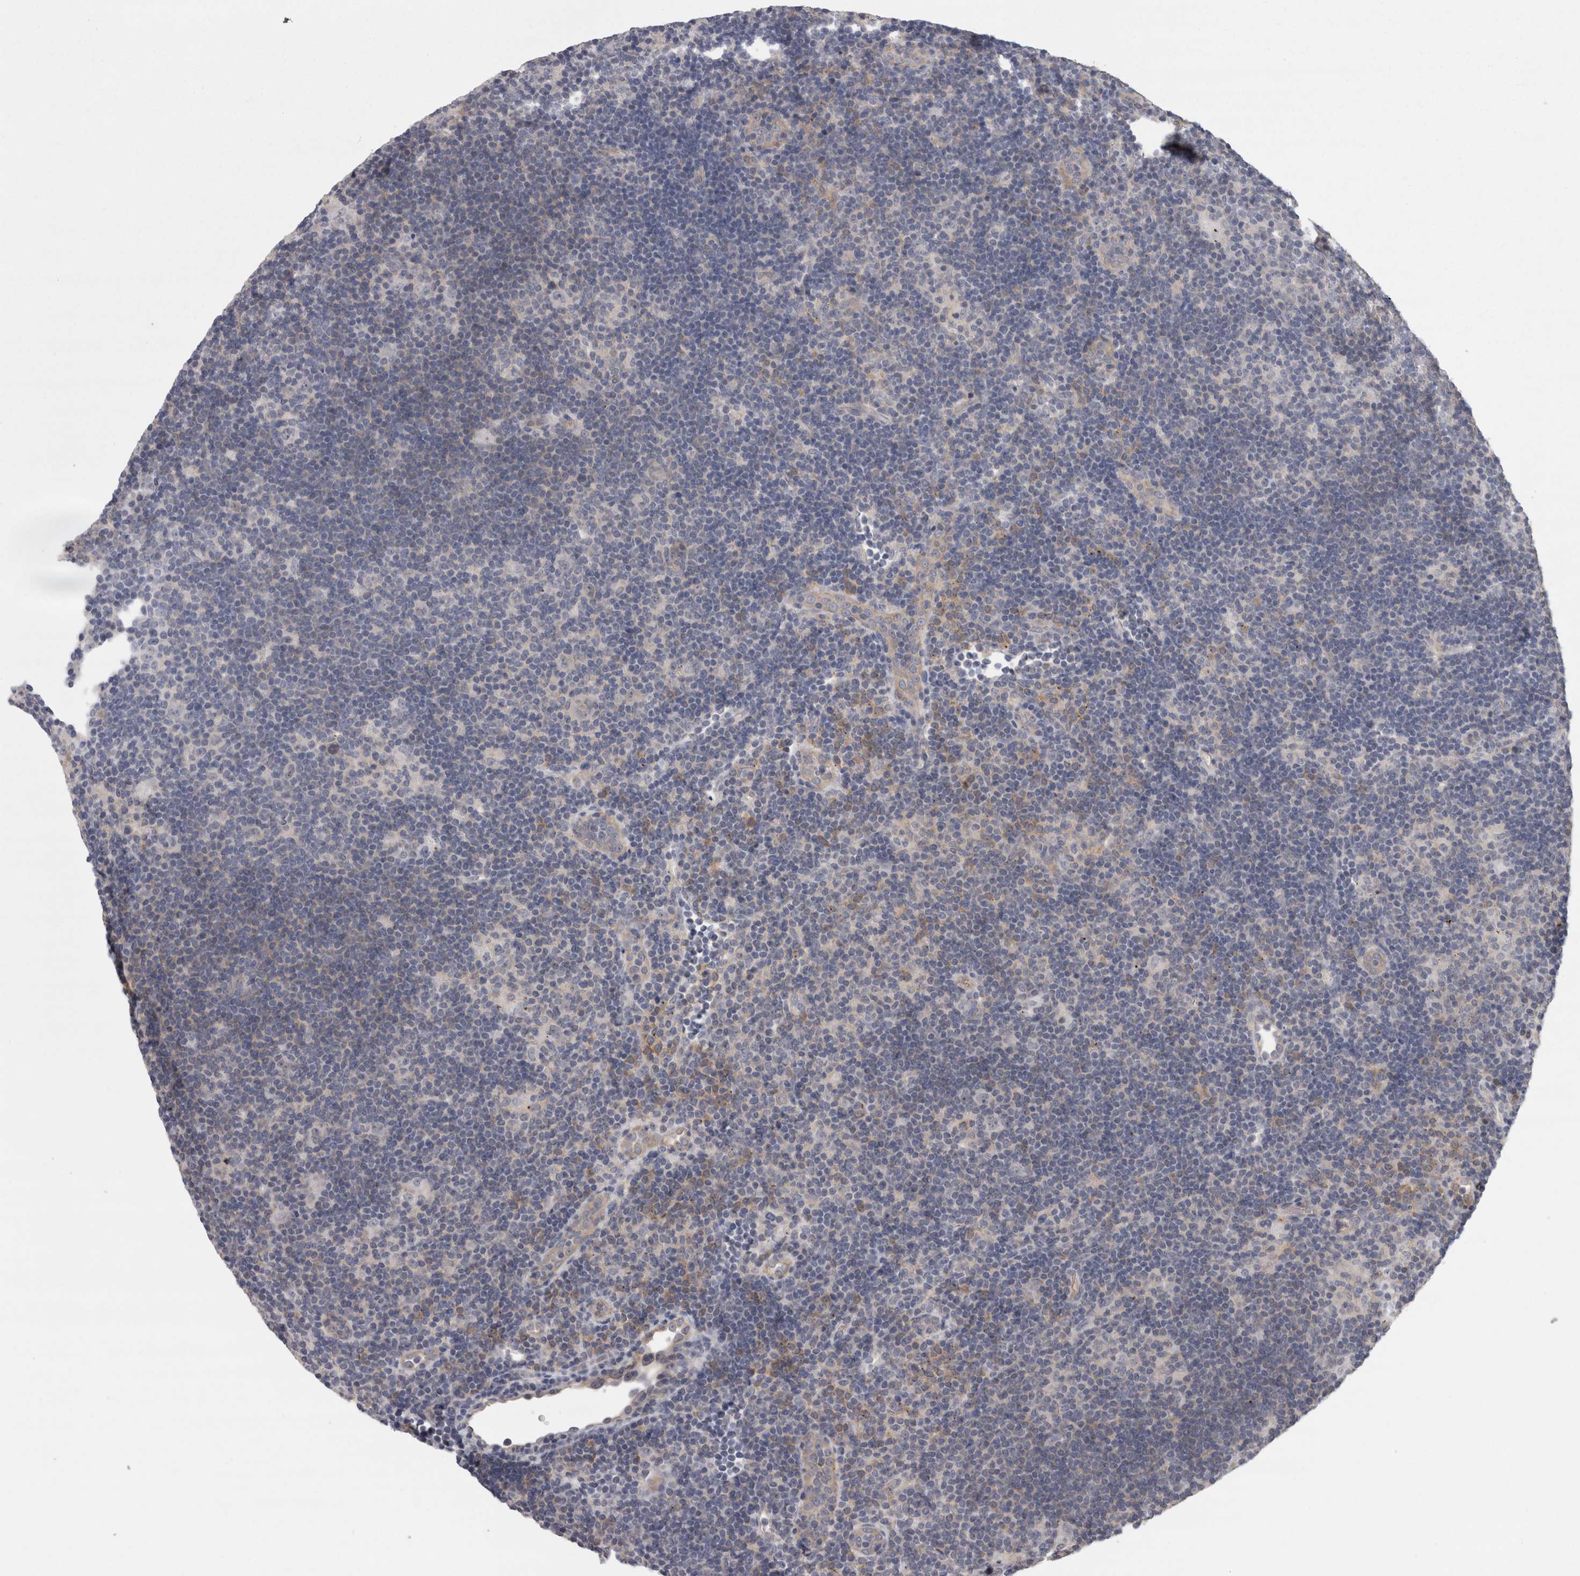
{"staining": {"intensity": "negative", "quantity": "none", "location": "none"}, "tissue": "lymphoma", "cell_type": "Tumor cells", "image_type": "cancer", "snomed": [{"axis": "morphology", "description": "Hodgkin's disease, NOS"}, {"axis": "topography", "description": "Lymph node"}], "caption": "Tumor cells show no significant positivity in lymphoma. (DAB immunohistochemistry visualized using brightfield microscopy, high magnification).", "gene": "LYZL6", "patient": {"sex": "female", "age": 57}}